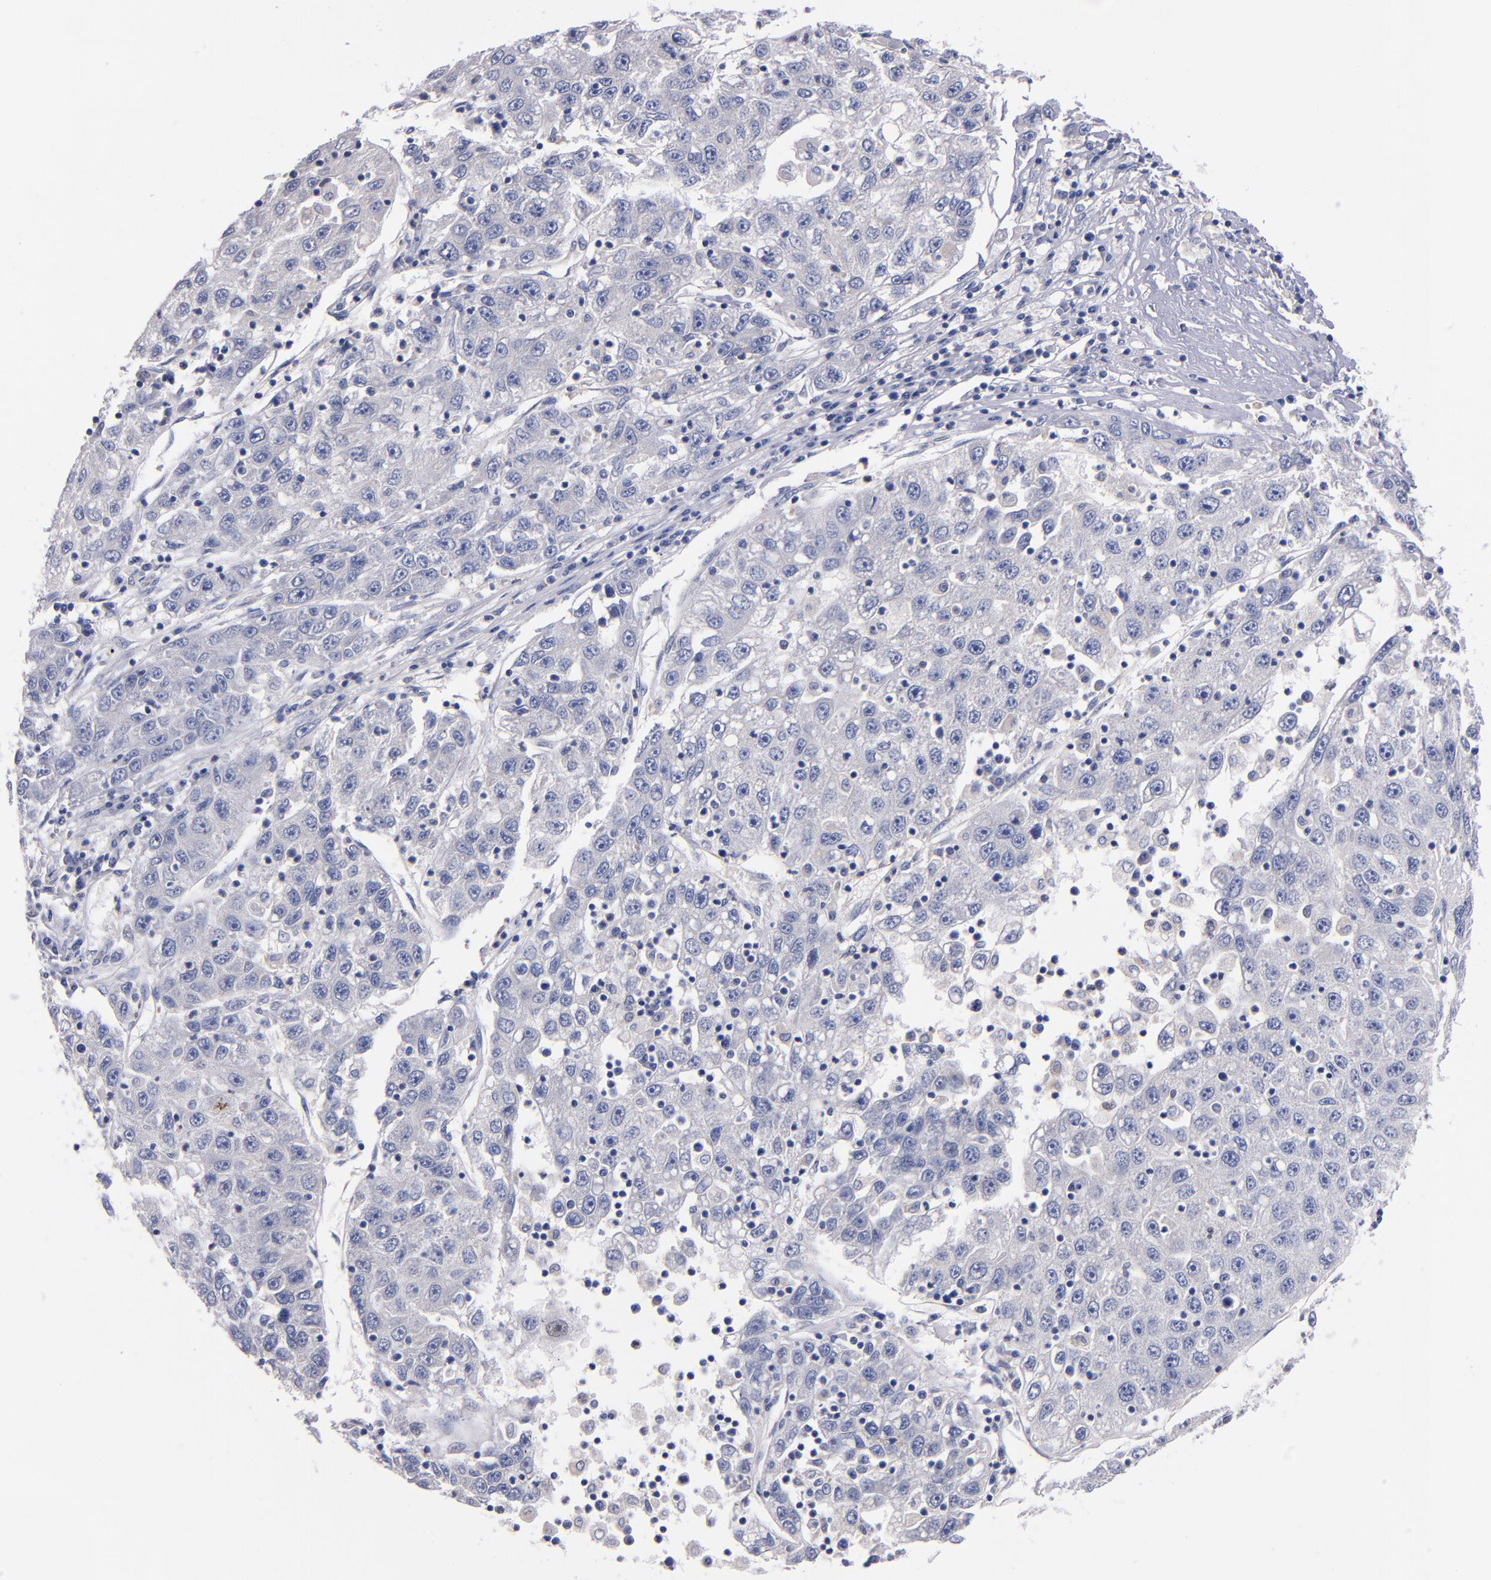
{"staining": {"intensity": "negative", "quantity": "none", "location": "none"}, "tissue": "liver cancer", "cell_type": "Tumor cells", "image_type": "cancer", "snomed": [{"axis": "morphology", "description": "Carcinoma, Hepatocellular, NOS"}, {"axis": "topography", "description": "Liver"}], "caption": "Liver hepatocellular carcinoma stained for a protein using immunohistochemistry (IHC) demonstrates no staining tumor cells.", "gene": "CNTNAP2", "patient": {"sex": "male", "age": 49}}